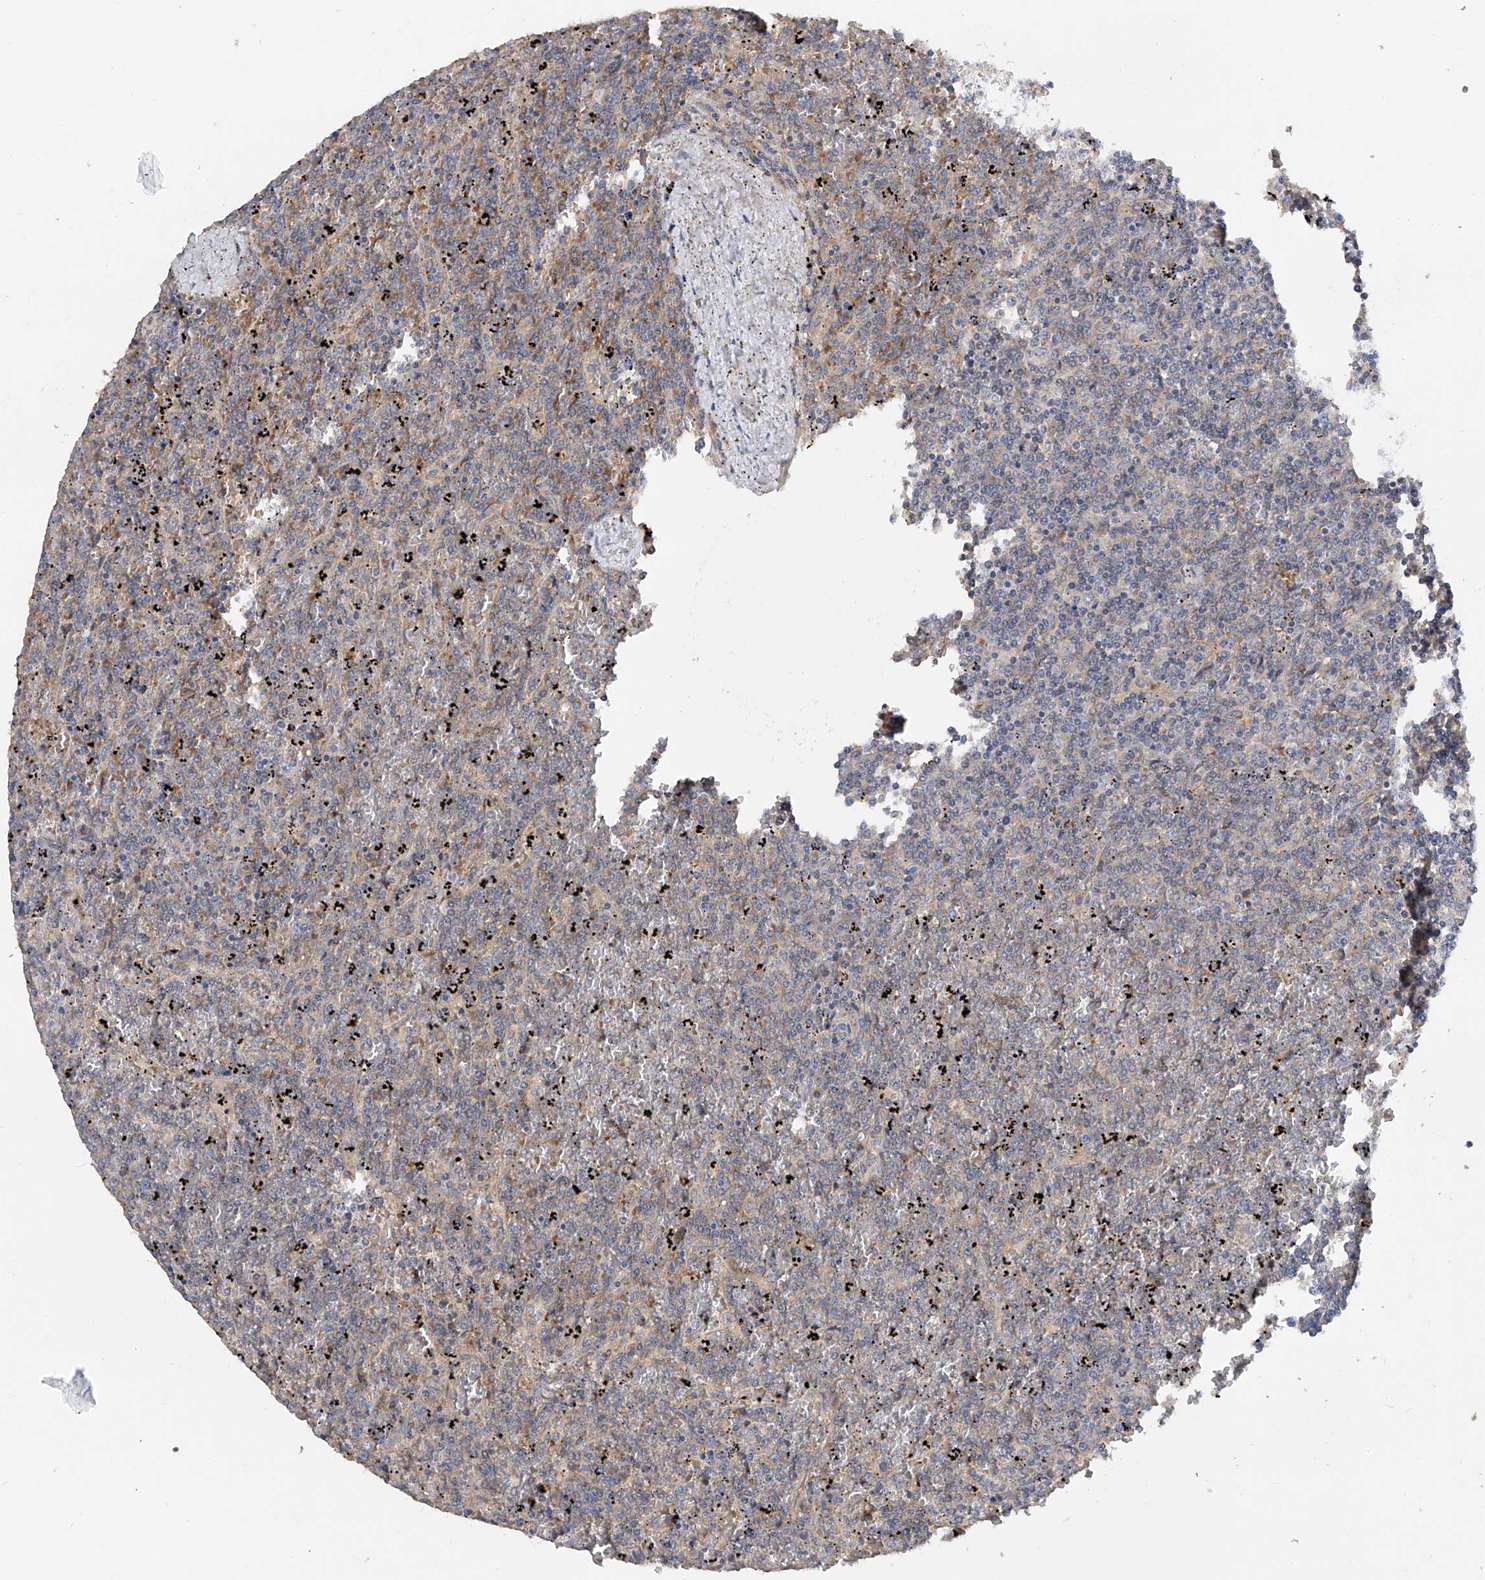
{"staining": {"intensity": "negative", "quantity": "none", "location": "none"}, "tissue": "lymphoma", "cell_type": "Tumor cells", "image_type": "cancer", "snomed": [{"axis": "morphology", "description": "Malignant lymphoma, non-Hodgkin's type, Low grade"}, {"axis": "topography", "description": "Spleen"}], "caption": "The immunohistochemistry (IHC) micrograph has no significant expression in tumor cells of lymphoma tissue.", "gene": "PTK2", "patient": {"sex": "female", "age": 19}}